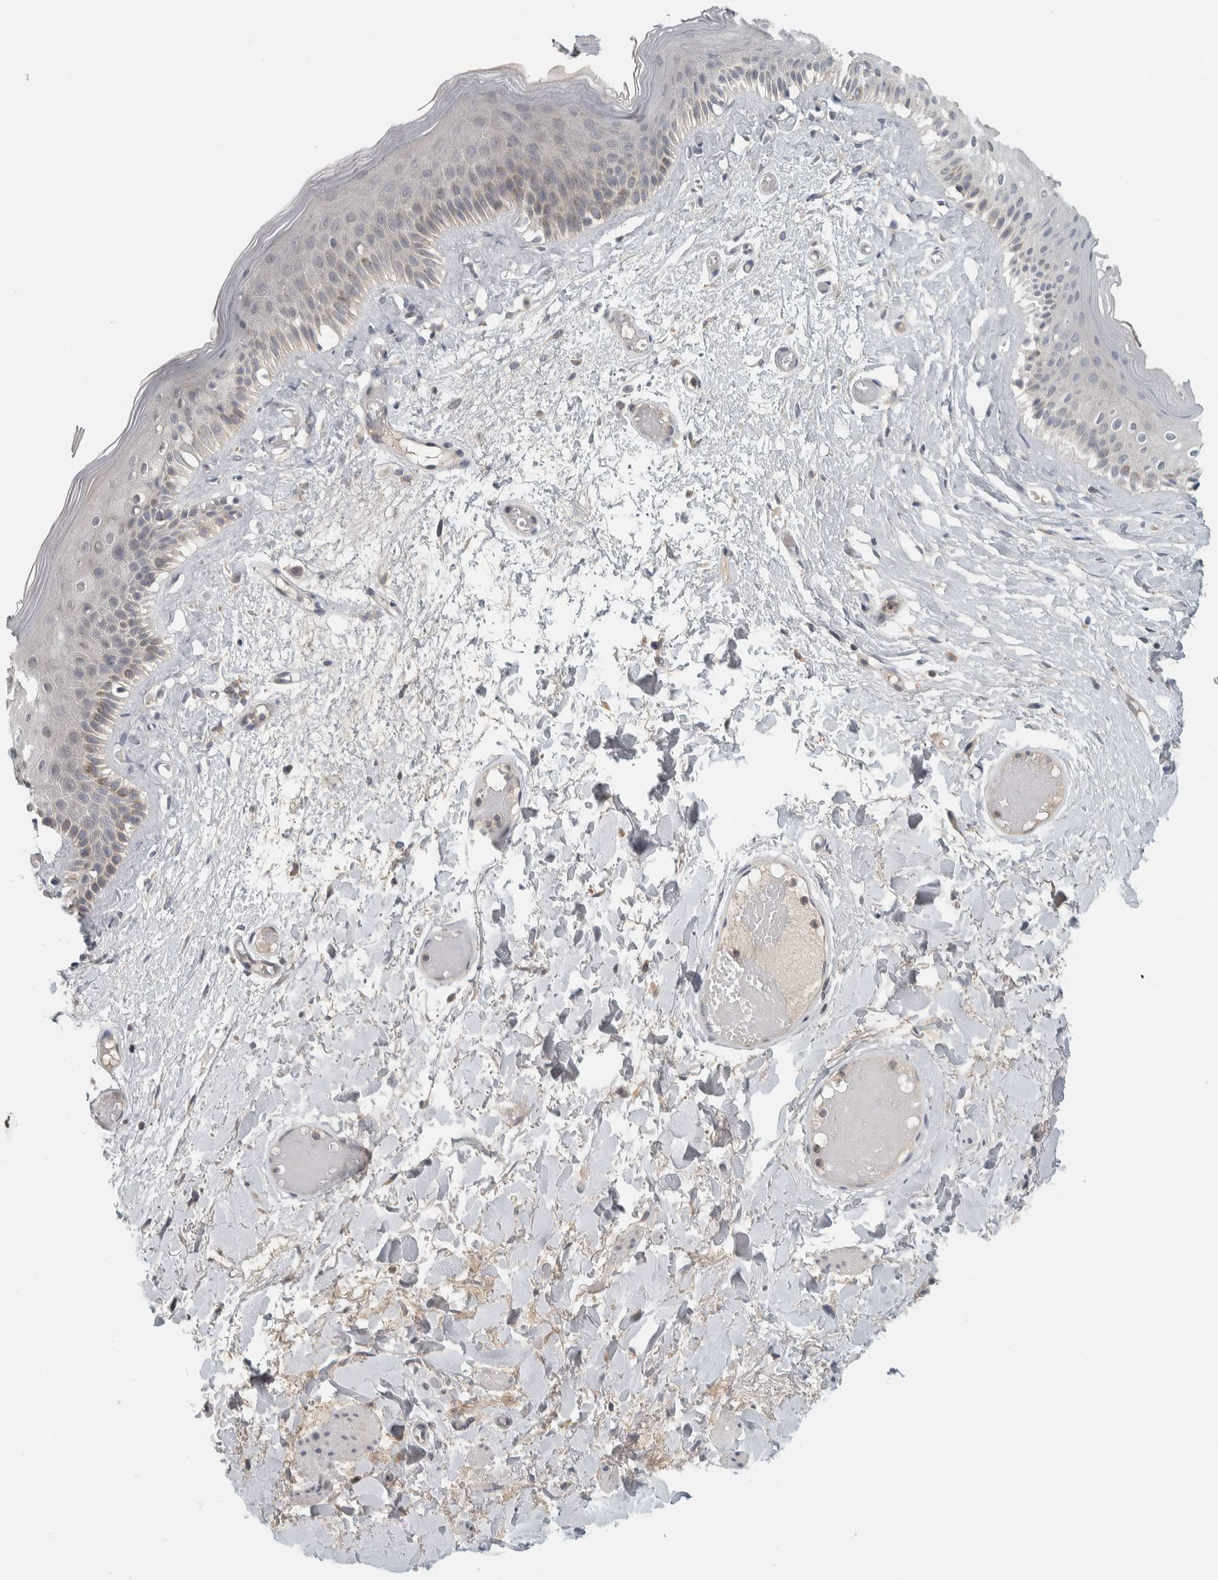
{"staining": {"intensity": "negative", "quantity": "none", "location": "none"}, "tissue": "skin", "cell_type": "Epidermal cells", "image_type": "normal", "snomed": [{"axis": "morphology", "description": "Normal tissue, NOS"}, {"axis": "topography", "description": "Vulva"}], "caption": "This is a image of immunohistochemistry (IHC) staining of benign skin, which shows no positivity in epidermal cells. The staining is performed using DAB brown chromogen with nuclei counter-stained in using hematoxylin.", "gene": "AFP", "patient": {"sex": "female", "age": 73}}